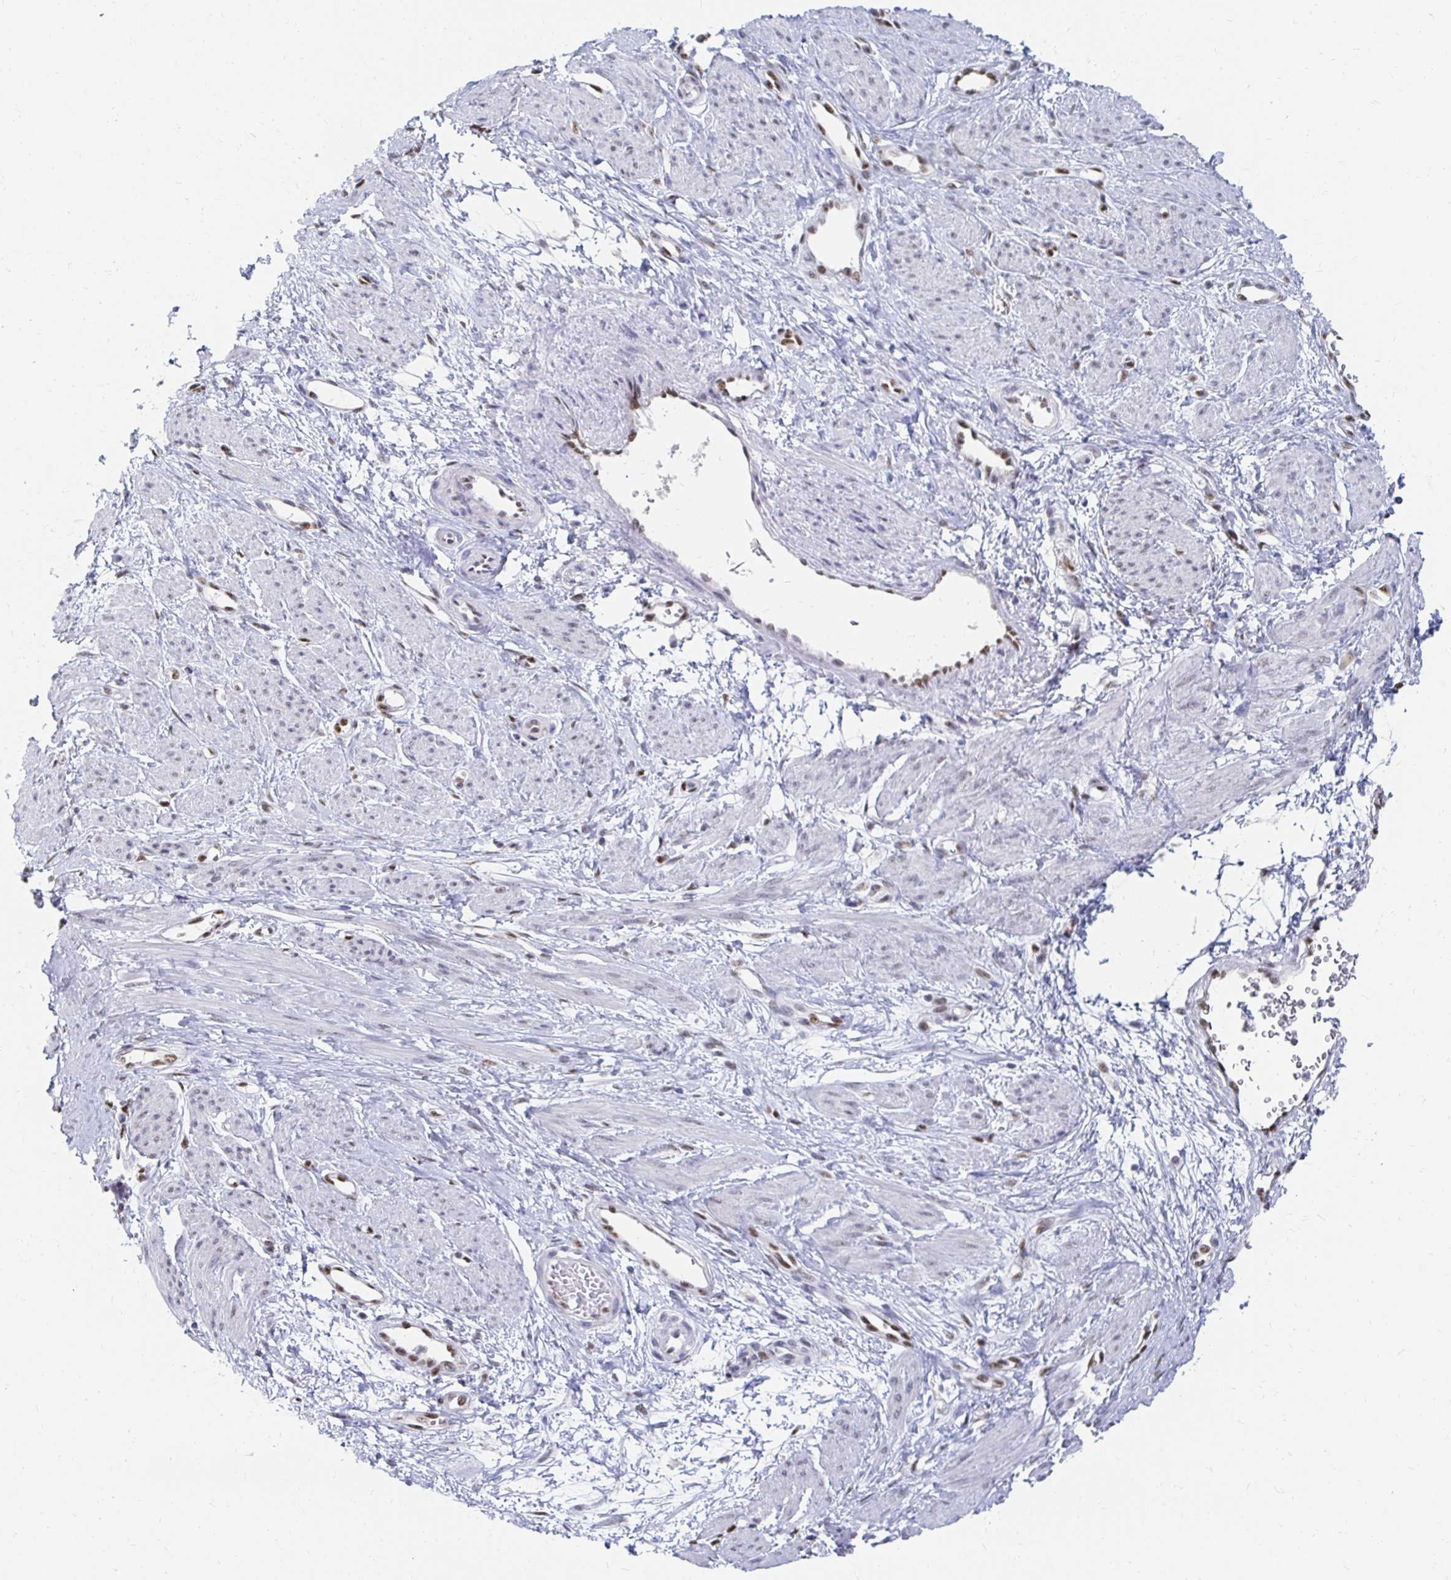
{"staining": {"intensity": "negative", "quantity": "none", "location": "none"}, "tissue": "smooth muscle", "cell_type": "Smooth muscle cells", "image_type": "normal", "snomed": [{"axis": "morphology", "description": "Normal tissue, NOS"}, {"axis": "topography", "description": "Smooth muscle"}, {"axis": "topography", "description": "Uterus"}], "caption": "Smooth muscle stained for a protein using immunohistochemistry (IHC) exhibits no positivity smooth muscle cells.", "gene": "CLIC3", "patient": {"sex": "female", "age": 39}}